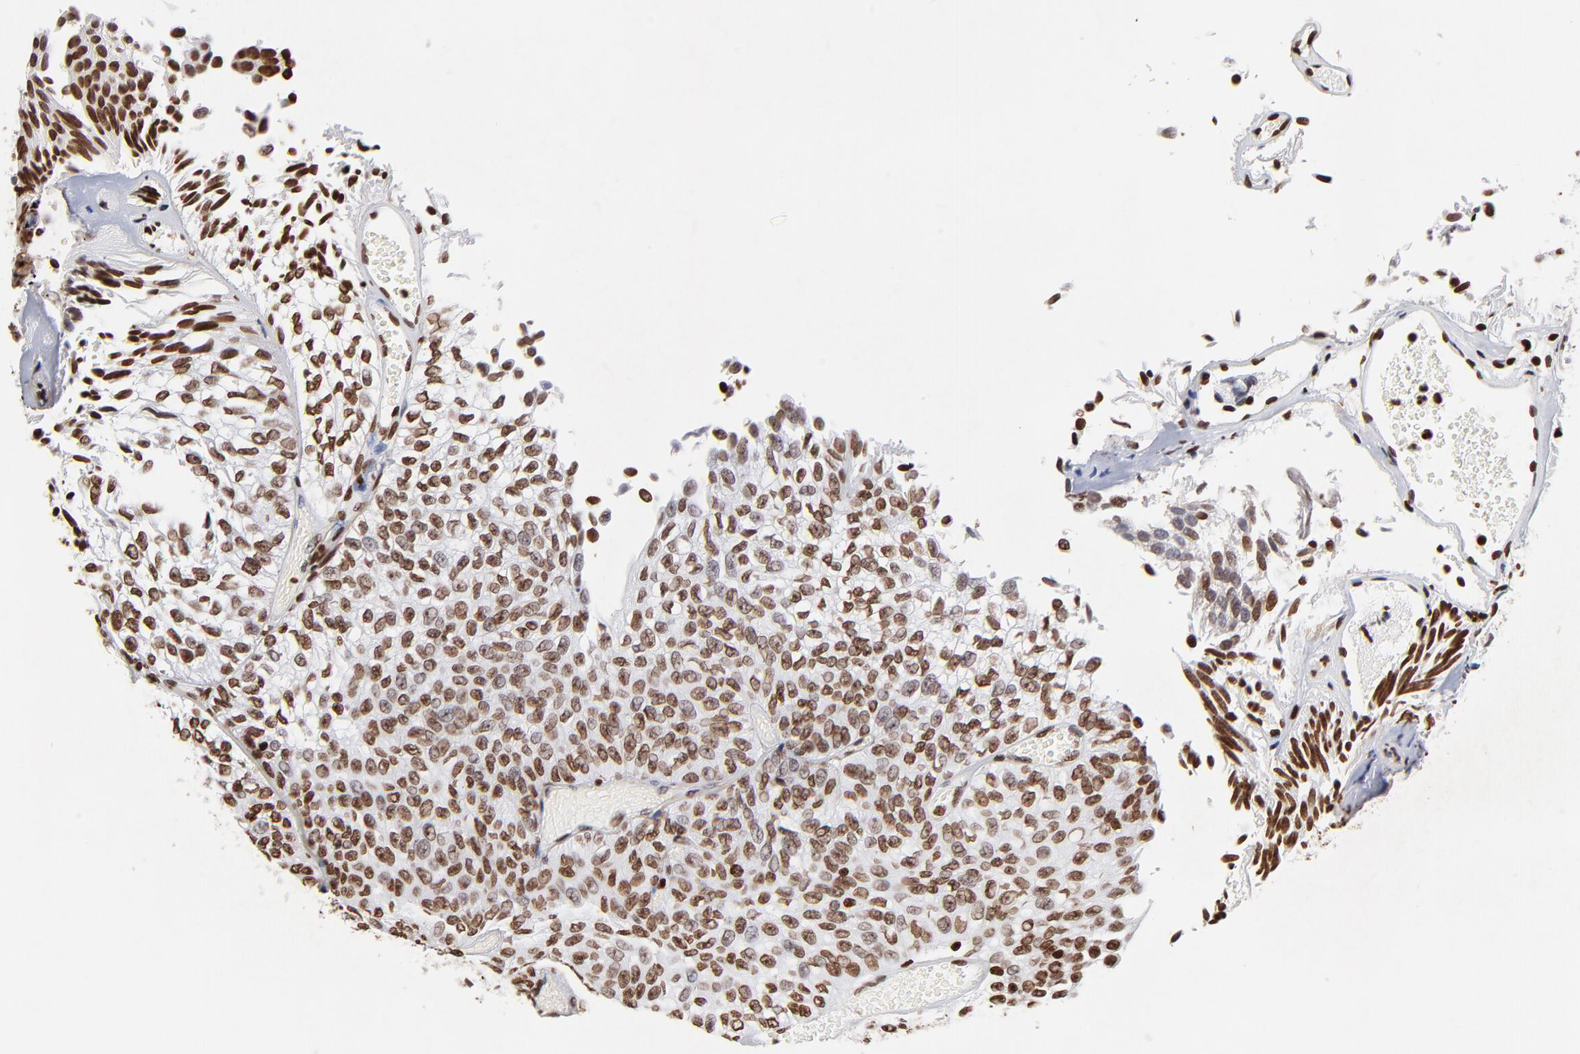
{"staining": {"intensity": "strong", "quantity": ">75%", "location": "nuclear"}, "tissue": "urothelial cancer", "cell_type": "Tumor cells", "image_type": "cancer", "snomed": [{"axis": "morphology", "description": "Urothelial carcinoma, Low grade"}, {"axis": "topography", "description": "Urinary bladder"}], "caption": "Human urothelial cancer stained for a protein (brown) displays strong nuclear positive expression in approximately >75% of tumor cells.", "gene": "FBH1", "patient": {"sex": "male", "age": 76}}